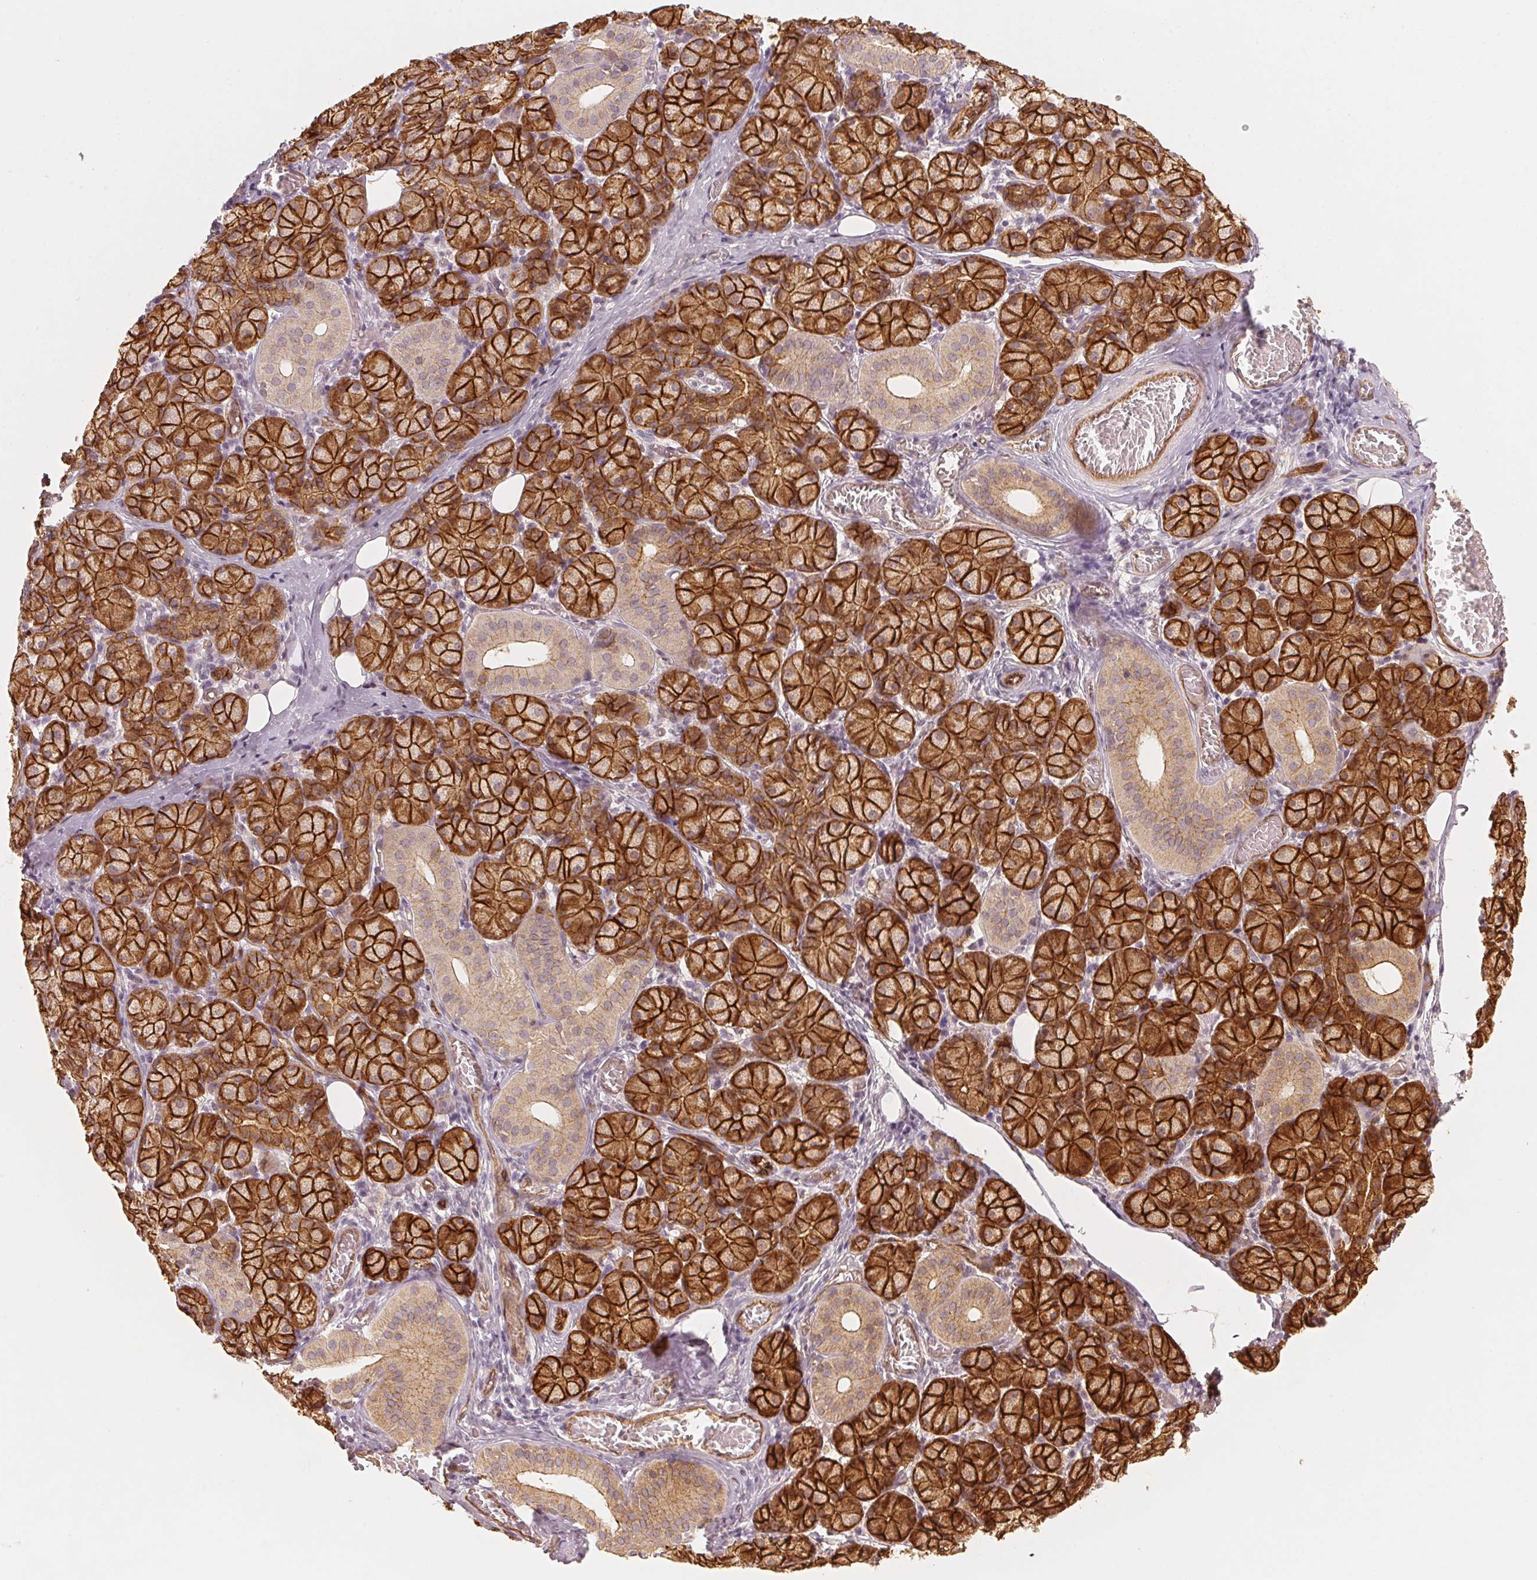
{"staining": {"intensity": "strong", "quantity": ">75%", "location": "cytoplasmic/membranous"}, "tissue": "salivary gland", "cell_type": "Glandular cells", "image_type": "normal", "snomed": [{"axis": "morphology", "description": "Normal tissue, NOS"}, {"axis": "topography", "description": "Salivary gland"}, {"axis": "topography", "description": "Peripheral nerve tissue"}], "caption": "This is a histology image of immunohistochemistry staining of normal salivary gland, which shows strong expression in the cytoplasmic/membranous of glandular cells.", "gene": "CIB1", "patient": {"sex": "female", "age": 24}}